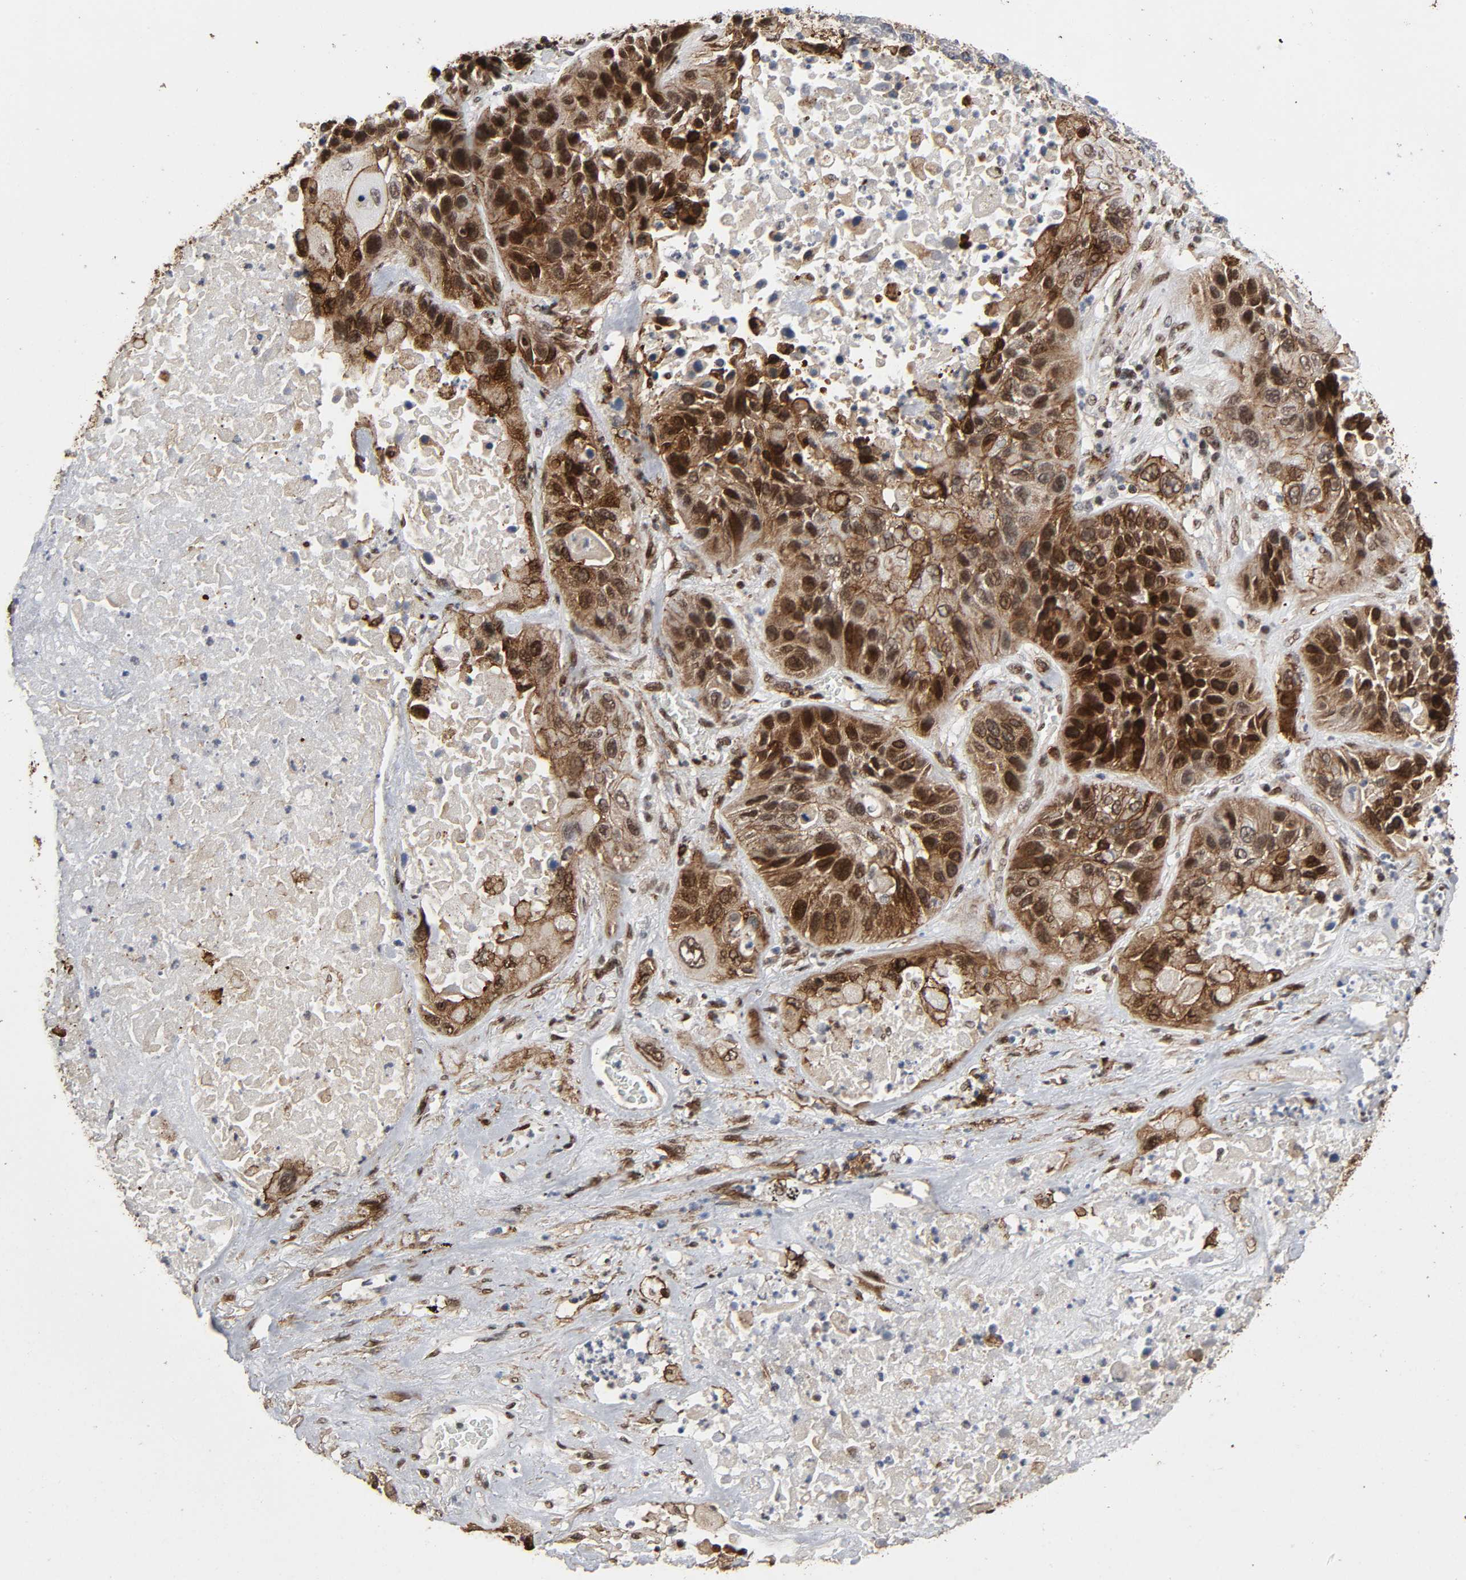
{"staining": {"intensity": "moderate", "quantity": ">75%", "location": "cytoplasmic/membranous,nuclear"}, "tissue": "lung cancer", "cell_type": "Tumor cells", "image_type": "cancer", "snomed": [{"axis": "morphology", "description": "Squamous cell carcinoma, NOS"}, {"axis": "topography", "description": "Lung"}], "caption": "Tumor cells demonstrate medium levels of moderate cytoplasmic/membranous and nuclear expression in approximately >75% of cells in lung cancer (squamous cell carcinoma).", "gene": "AHNAK2", "patient": {"sex": "female", "age": 76}}